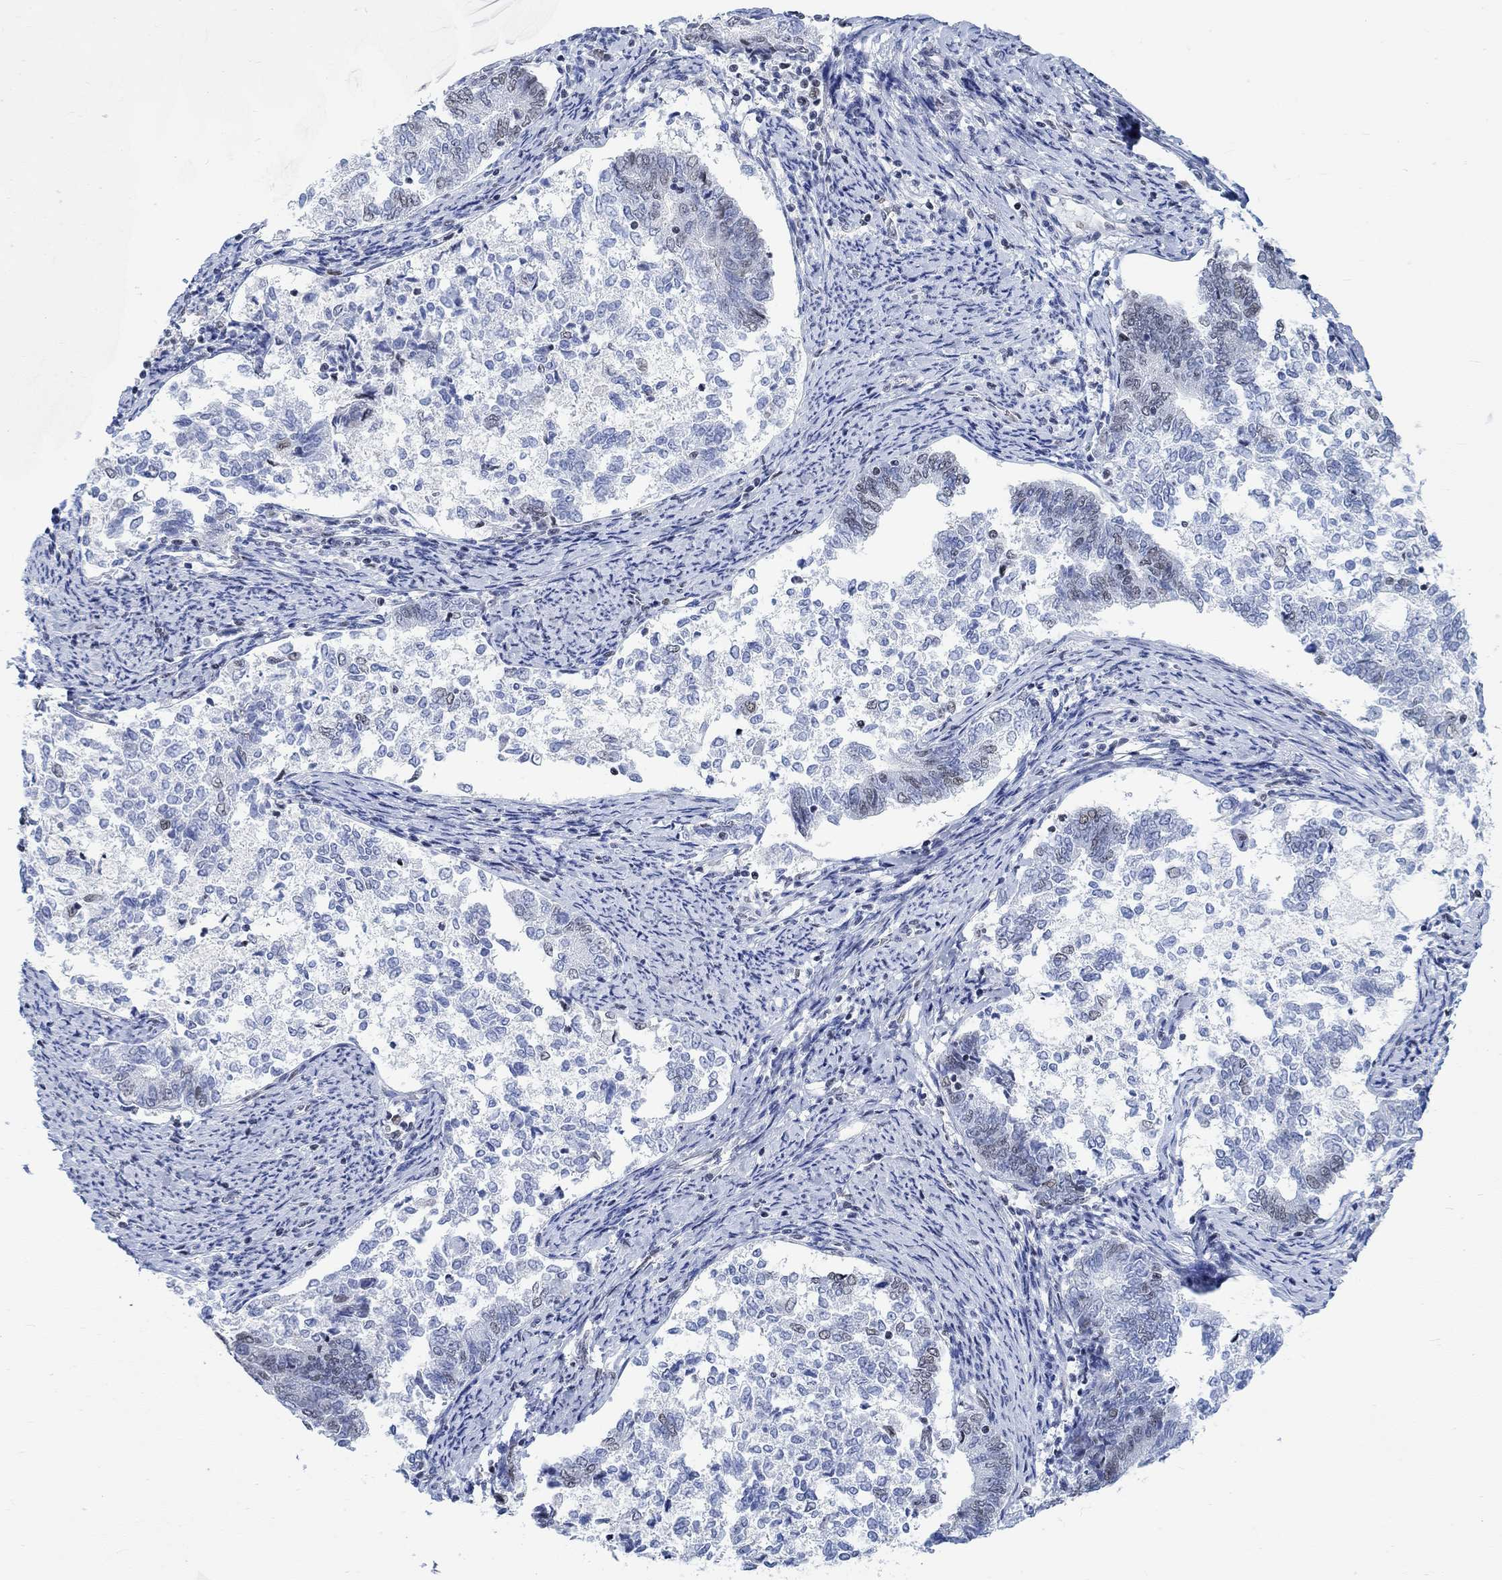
{"staining": {"intensity": "negative", "quantity": "none", "location": "none"}, "tissue": "endometrial cancer", "cell_type": "Tumor cells", "image_type": "cancer", "snomed": [{"axis": "morphology", "description": "Adenocarcinoma, NOS"}, {"axis": "topography", "description": "Endometrium"}], "caption": "Immunohistochemistry (IHC) histopathology image of neoplastic tissue: human endometrial adenocarcinoma stained with DAB displays no significant protein expression in tumor cells. Brightfield microscopy of immunohistochemistry (IHC) stained with DAB (brown) and hematoxylin (blue), captured at high magnification.", "gene": "KCNH8", "patient": {"sex": "female", "age": 65}}